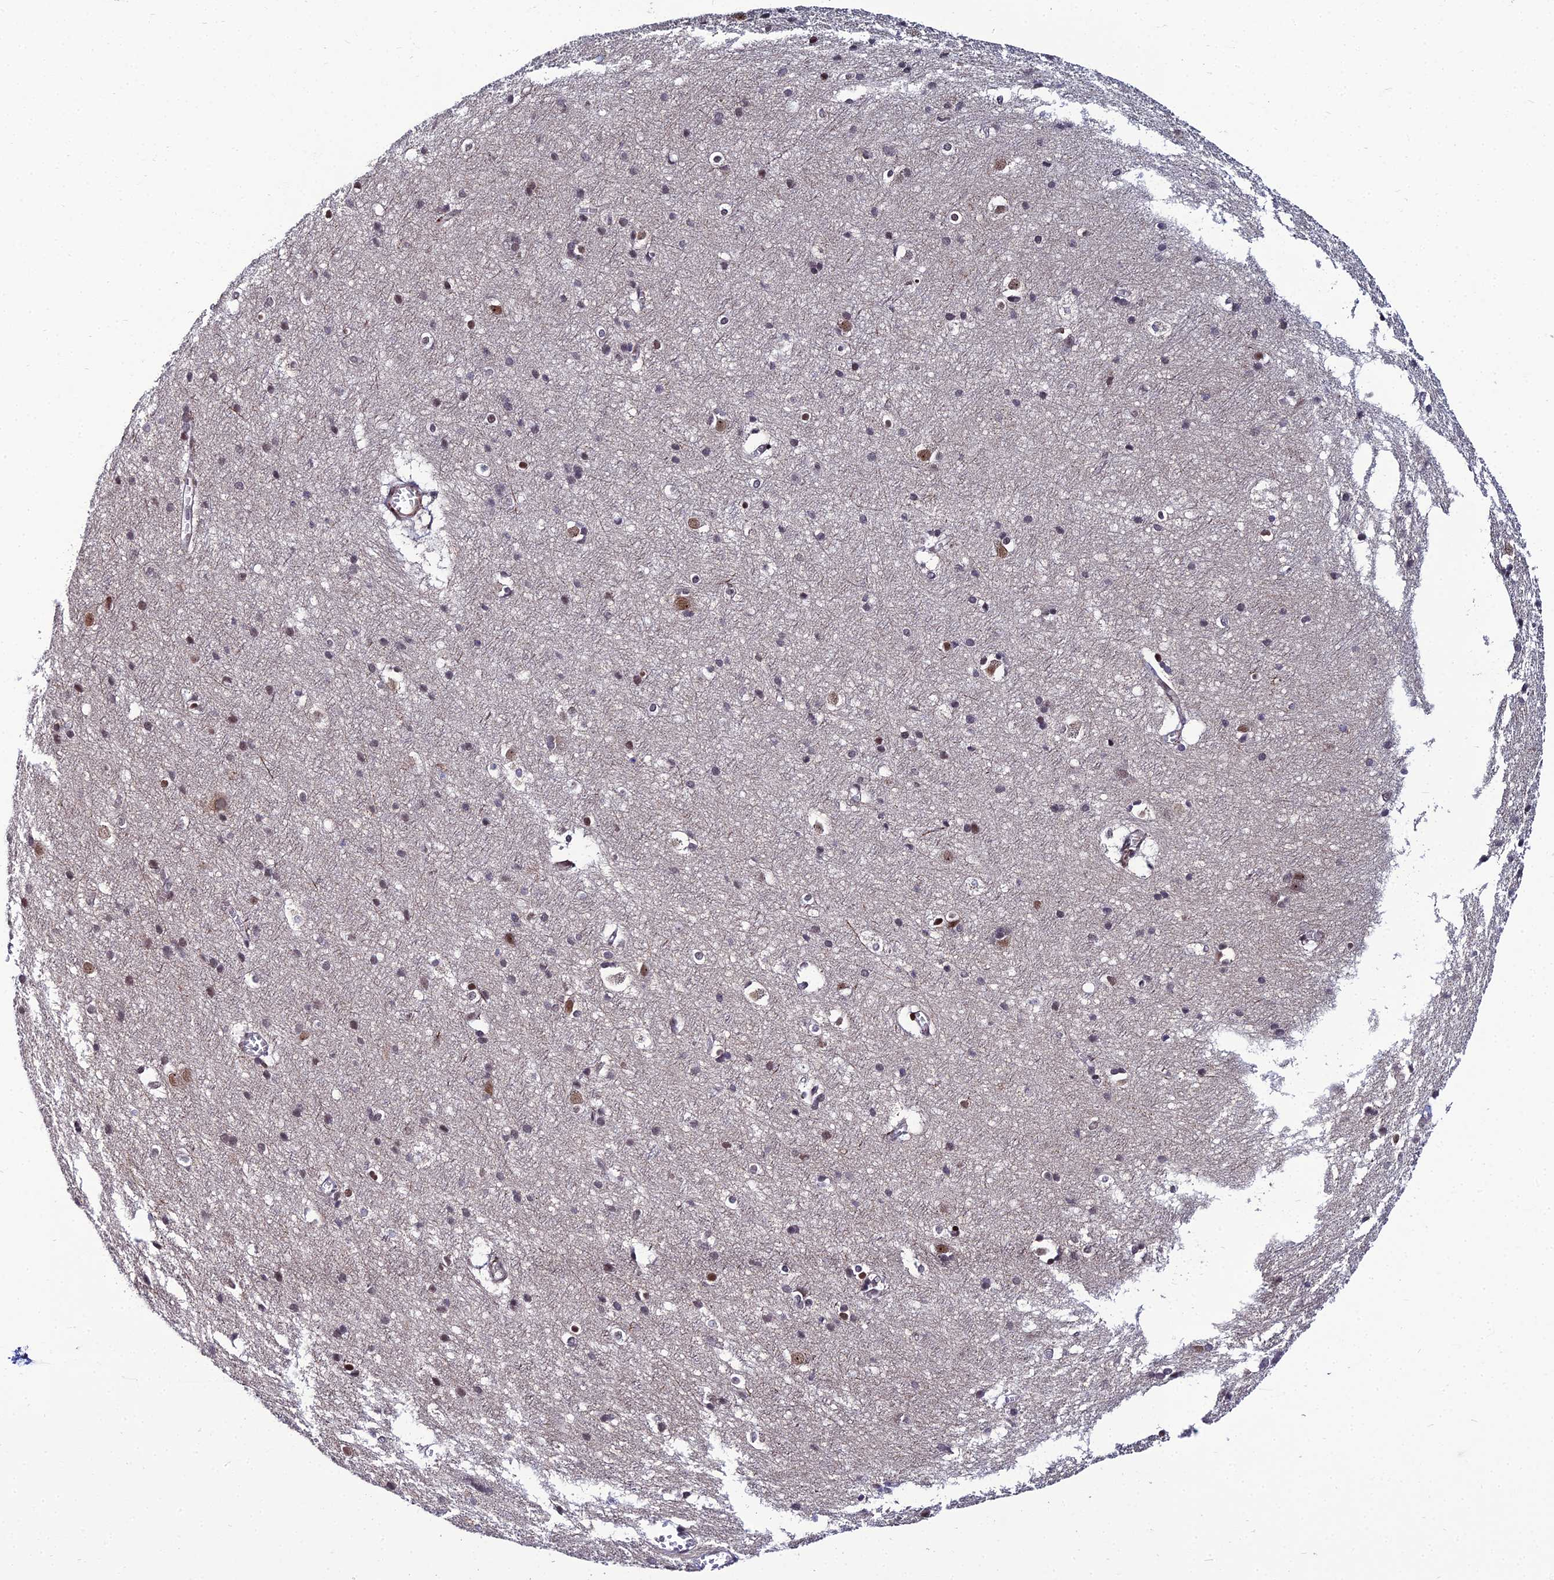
{"staining": {"intensity": "moderate", "quantity": "25%-75%", "location": "cytoplasmic/membranous"}, "tissue": "cerebral cortex", "cell_type": "Endothelial cells", "image_type": "normal", "snomed": [{"axis": "morphology", "description": "Normal tissue, NOS"}, {"axis": "topography", "description": "Cerebral cortex"}], "caption": "A histopathology image of cerebral cortex stained for a protein shows moderate cytoplasmic/membranous brown staining in endothelial cells. (DAB IHC with brightfield microscopy, high magnification).", "gene": "ZNF668", "patient": {"sex": "male", "age": 54}}